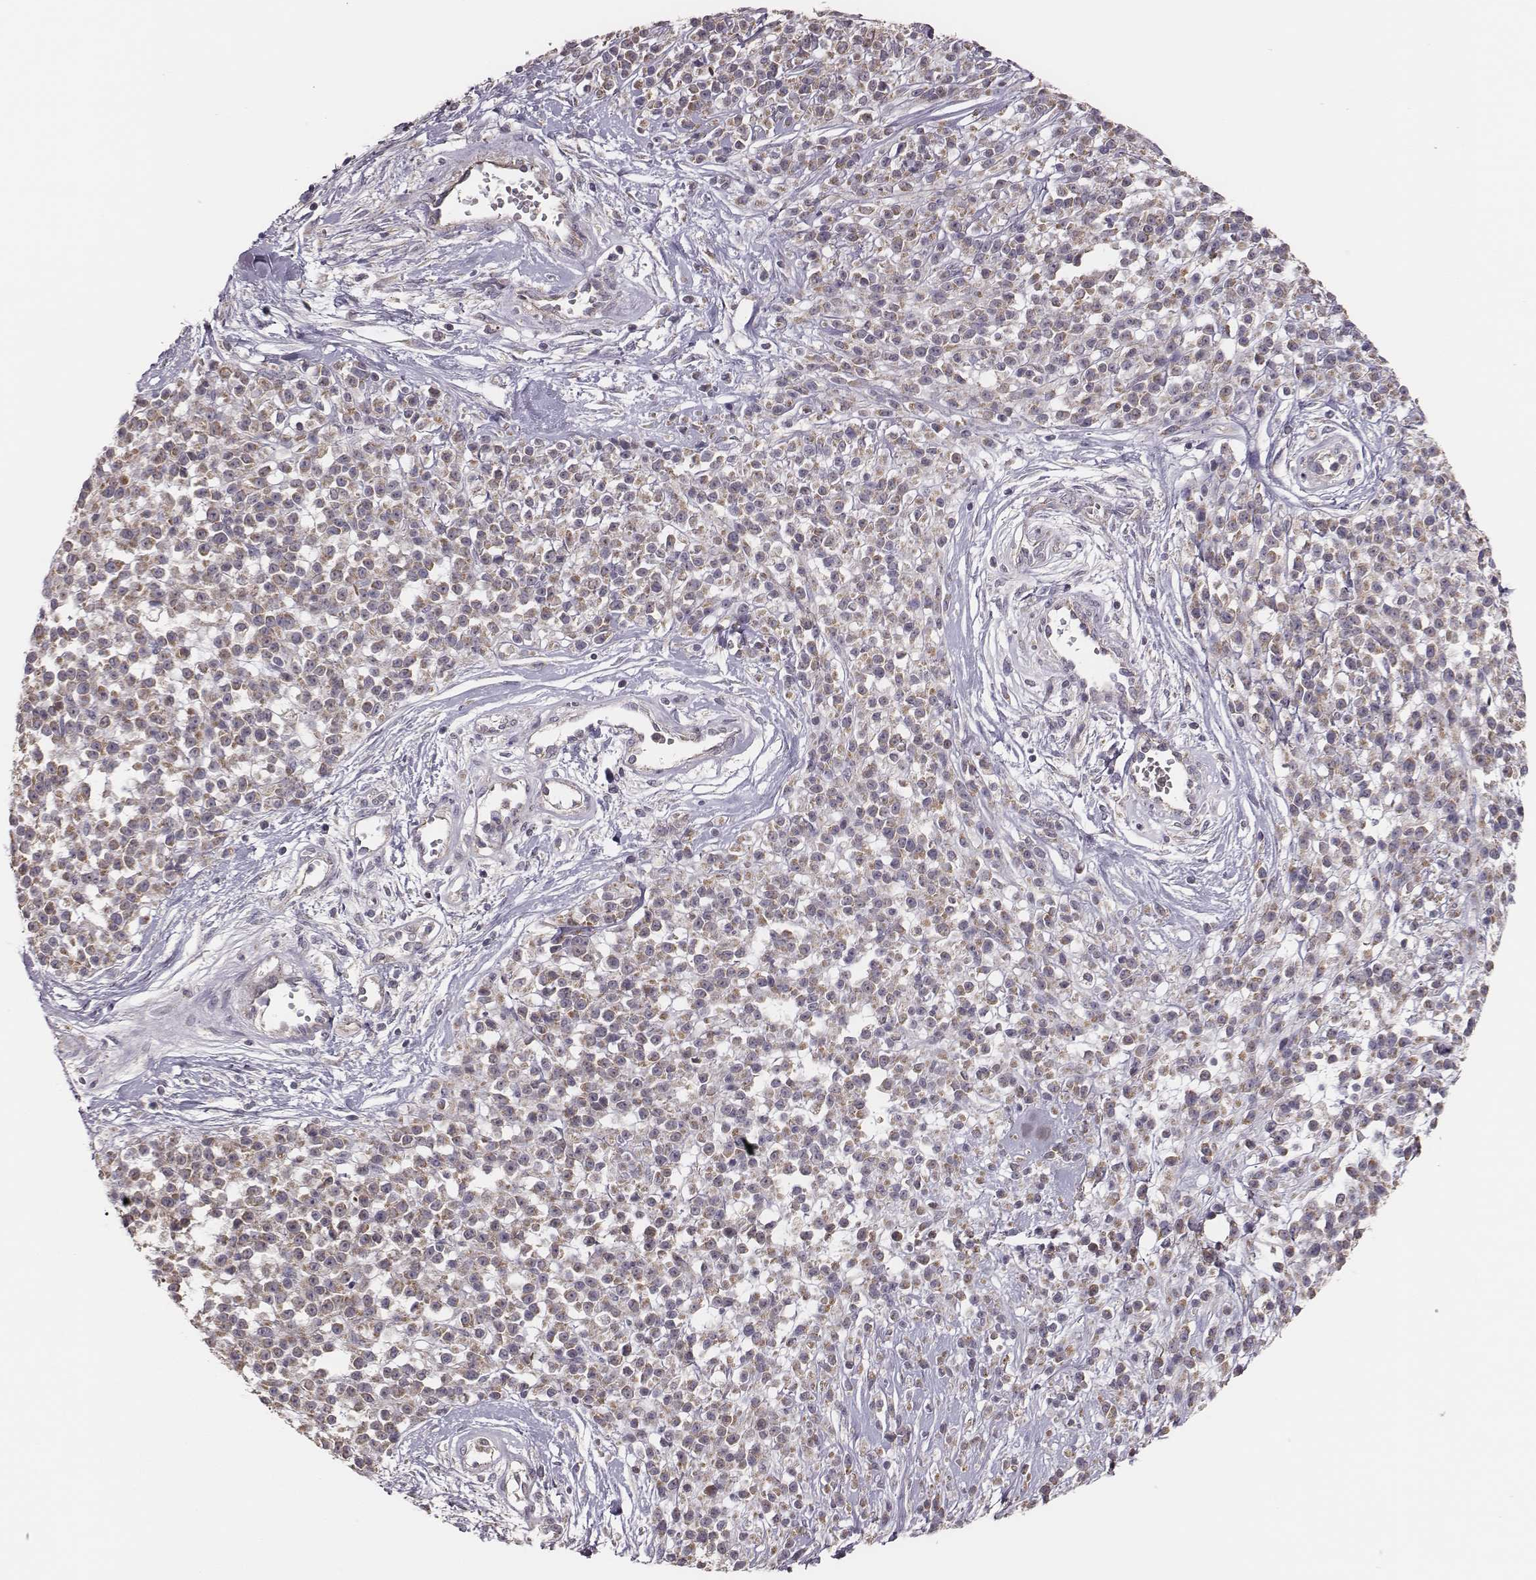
{"staining": {"intensity": "weak", "quantity": ">75%", "location": "cytoplasmic/membranous"}, "tissue": "melanoma", "cell_type": "Tumor cells", "image_type": "cancer", "snomed": [{"axis": "morphology", "description": "Malignant melanoma, NOS"}, {"axis": "topography", "description": "Skin"}, {"axis": "topography", "description": "Skin of trunk"}], "caption": "About >75% of tumor cells in melanoma demonstrate weak cytoplasmic/membranous protein staining as visualized by brown immunohistochemical staining.", "gene": "HAVCR1", "patient": {"sex": "male", "age": 74}}